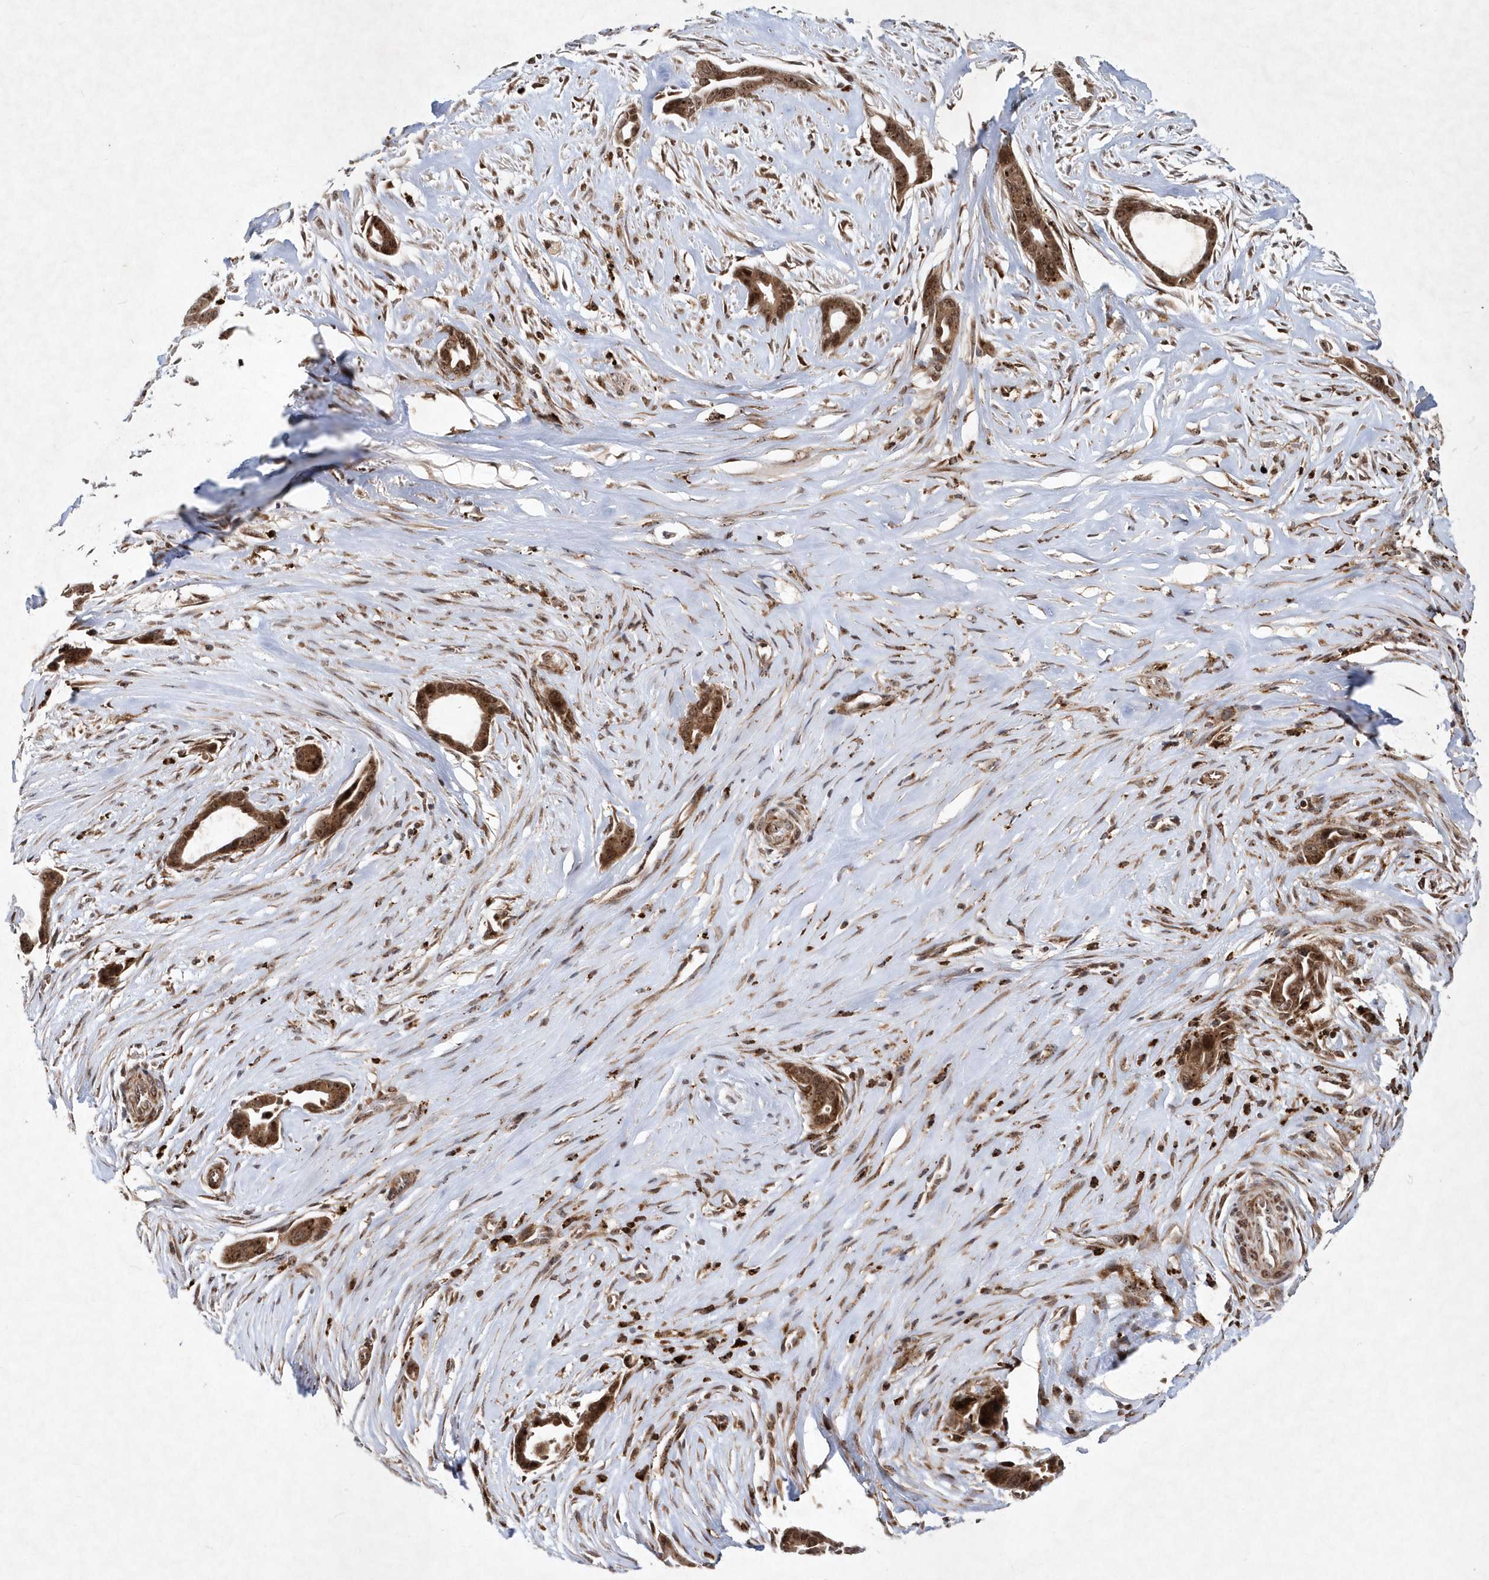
{"staining": {"intensity": "strong", "quantity": ">75%", "location": "cytoplasmic/membranous,nuclear"}, "tissue": "liver cancer", "cell_type": "Tumor cells", "image_type": "cancer", "snomed": [{"axis": "morphology", "description": "Cholangiocarcinoma"}, {"axis": "topography", "description": "Liver"}], "caption": "Immunohistochemistry (DAB (3,3'-diaminobenzidine)) staining of human liver cancer (cholangiocarcinoma) displays strong cytoplasmic/membranous and nuclear protein positivity in approximately >75% of tumor cells.", "gene": "SOWAHB", "patient": {"sex": "female", "age": 55}}